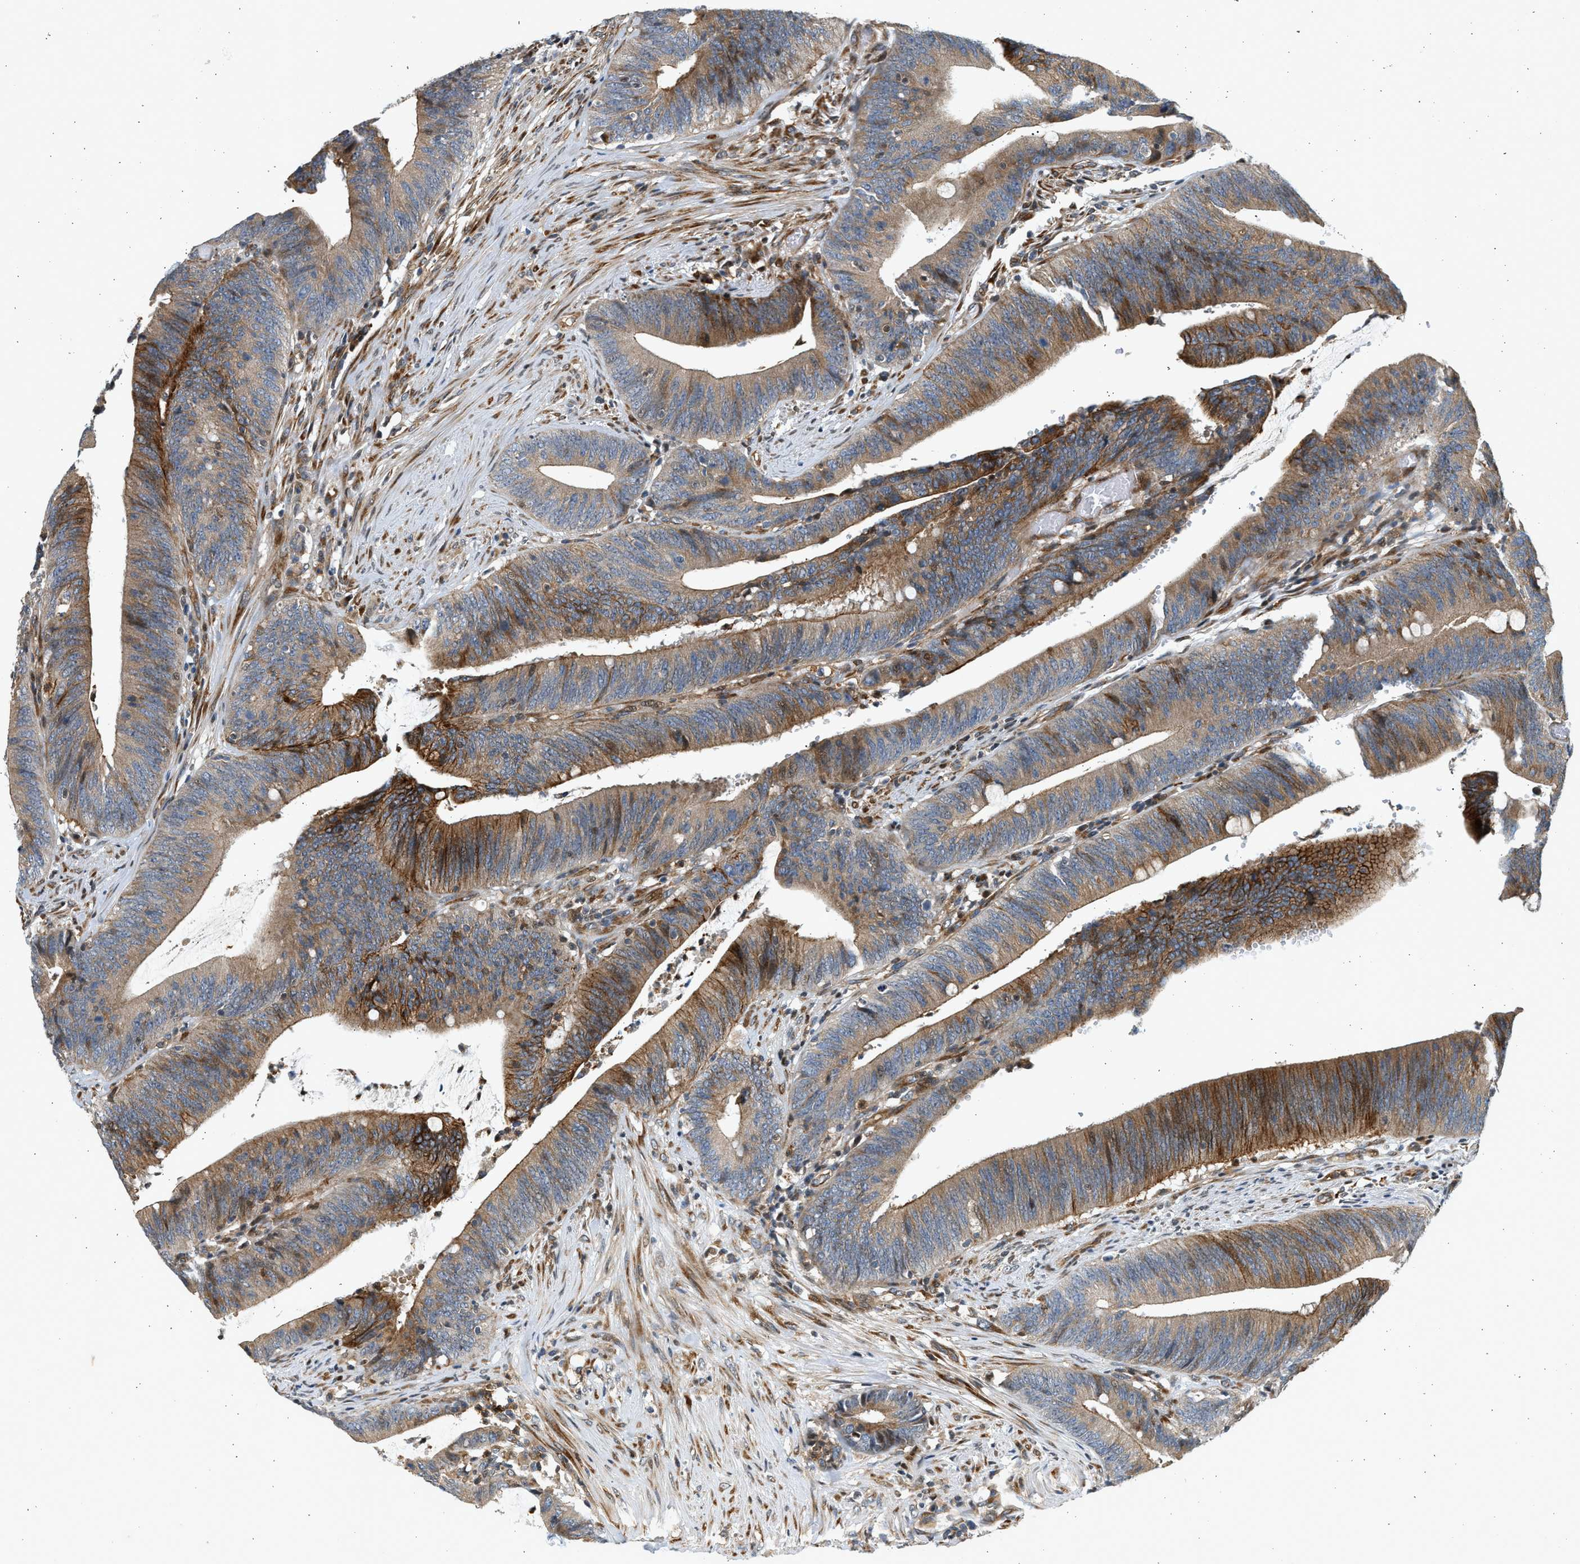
{"staining": {"intensity": "strong", "quantity": "25%-75%", "location": "cytoplasmic/membranous"}, "tissue": "colorectal cancer", "cell_type": "Tumor cells", "image_type": "cancer", "snomed": [{"axis": "morphology", "description": "Normal tissue, NOS"}, {"axis": "morphology", "description": "Adenocarcinoma, NOS"}, {"axis": "topography", "description": "Rectum"}], "caption": "High-magnification brightfield microscopy of adenocarcinoma (colorectal) stained with DAB (3,3'-diaminobenzidine) (brown) and counterstained with hematoxylin (blue). tumor cells exhibit strong cytoplasmic/membranous positivity is present in approximately25%-75% of cells.", "gene": "NRSN2", "patient": {"sex": "female", "age": 66}}